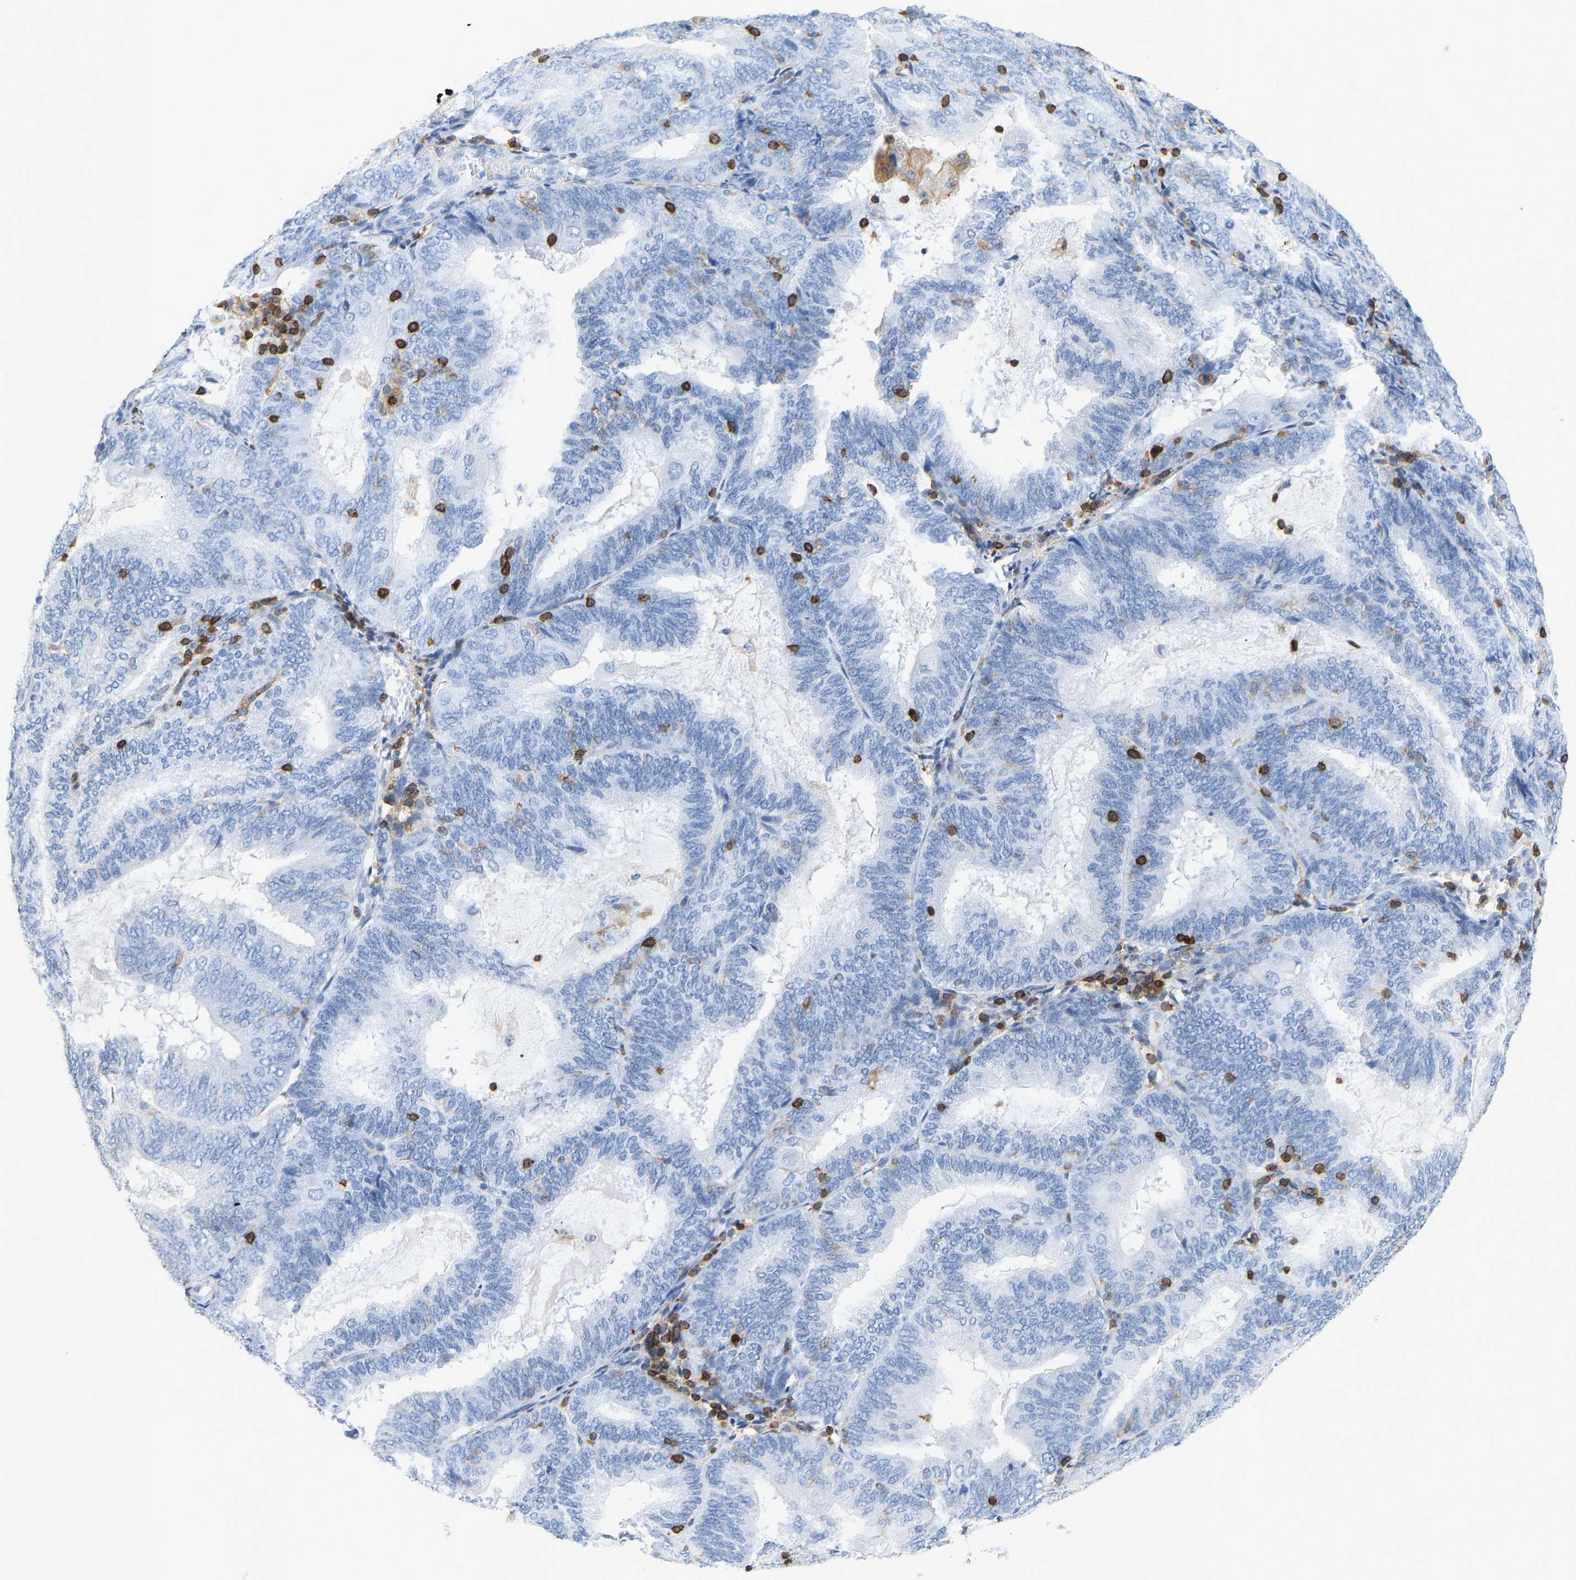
{"staining": {"intensity": "negative", "quantity": "none", "location": "none"}, "tissue": "endometrial cancer", "cell_type": "Tumor cells", "image_type": "cancer", "snomed": [{"axis": "morphology", "description": "Adenocarcinoma, NOS"}, {"axis": "topography", "description": "Endometrium"}], "caption": "Immunohistochemistry of human adenocarcinoma (endometrial) demonstrates no expression in tumor cells.", "gene": "EVL", "patient": {"sex": "female", "age": 81}}